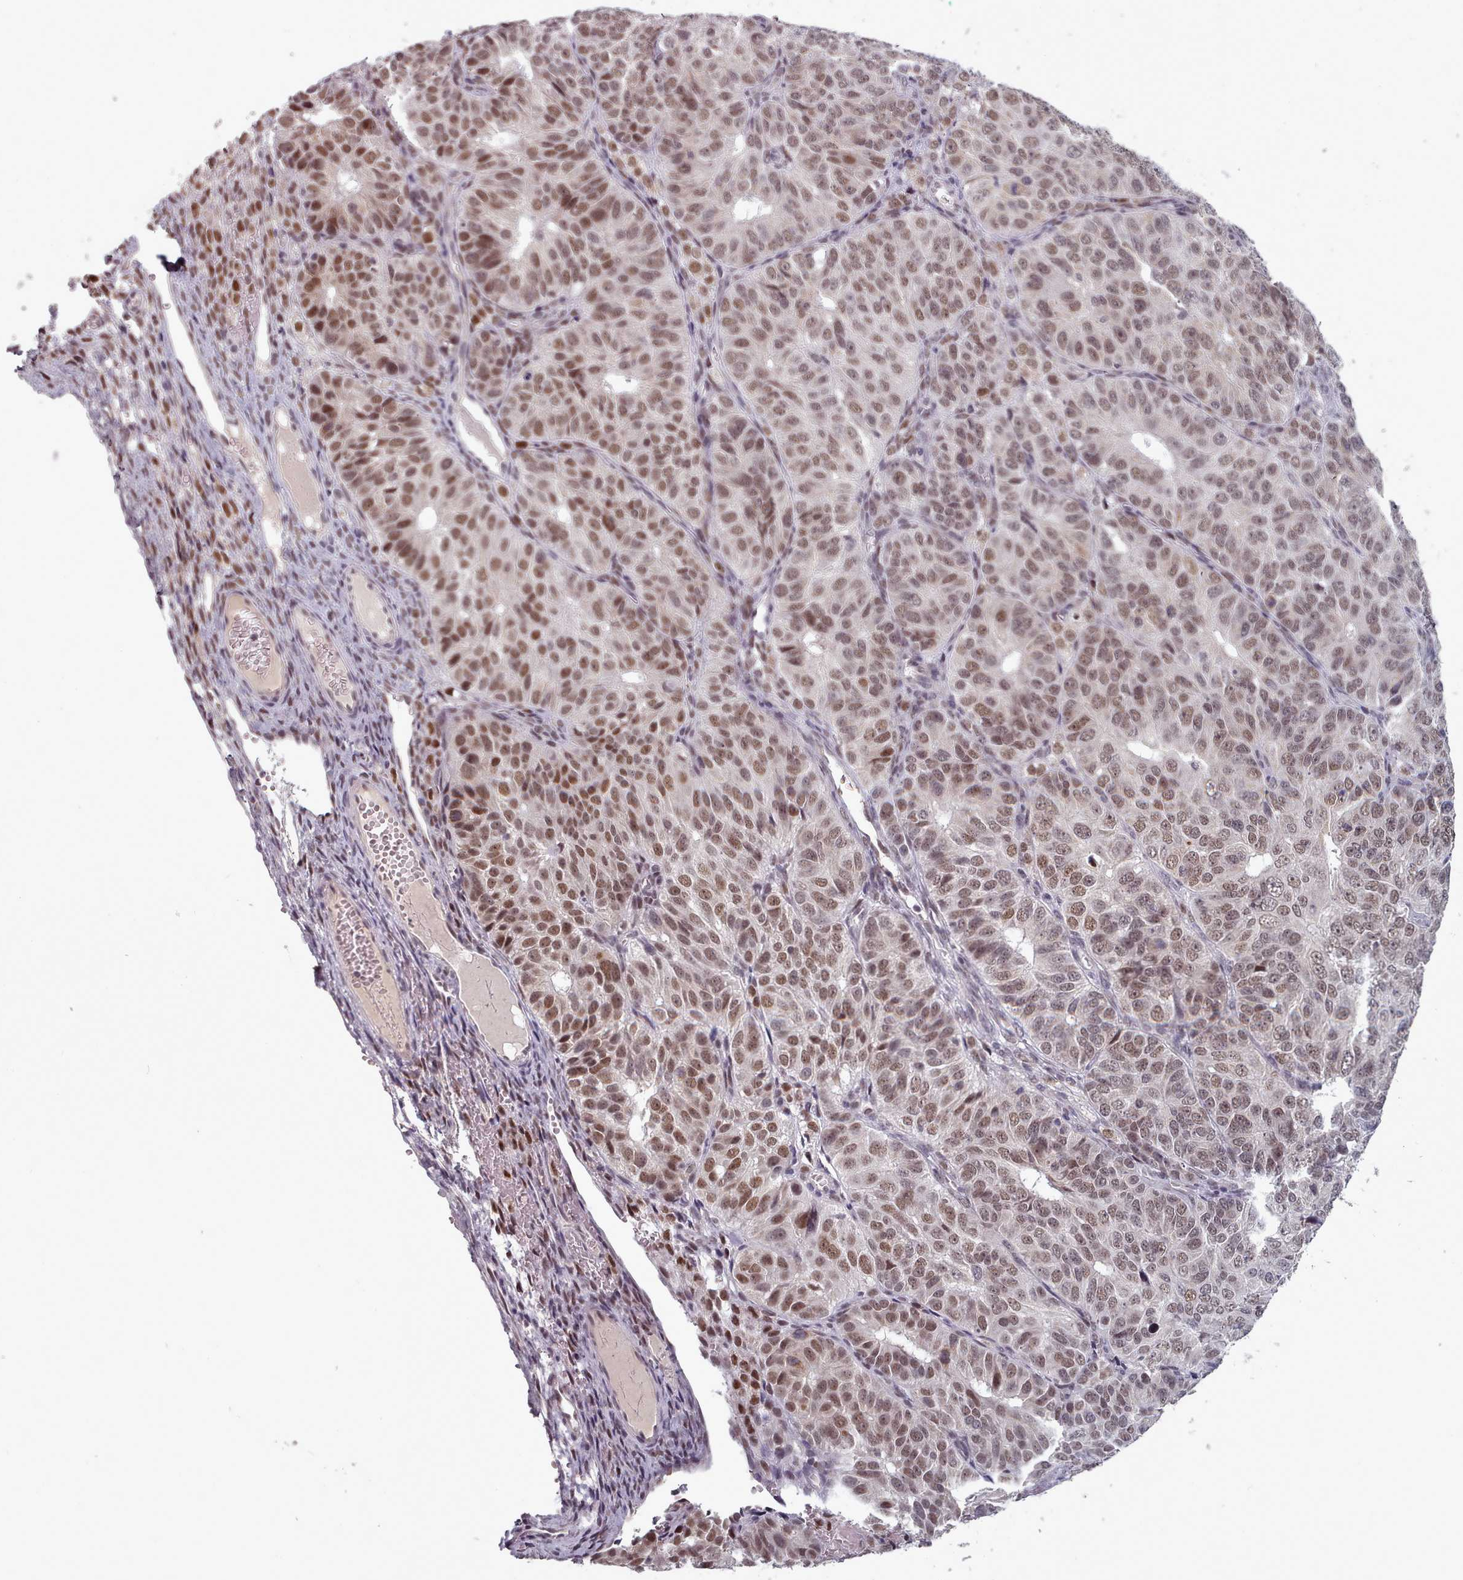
{"staining": {"intensity": "moderate", "quantity": ">75%", "location": "nuclear"}, "tissue": "ovarian cancer", "cell_type": "Tumor cells", "image_type": "cancer", "snomed": [{"axis": "morphology", "description": "Carcinoma, endometroid"}, {"axis": "topography", "description": "Ovary"}], "caption": "Moderate nuclear positivity for a protein is identified in approximately >75% of tumor cells of ovarian endometroid carcinoma using immunohistochemistry (IHC).", "gene": "SRSF9", "patient": {"sex": "female", "age": 51}}